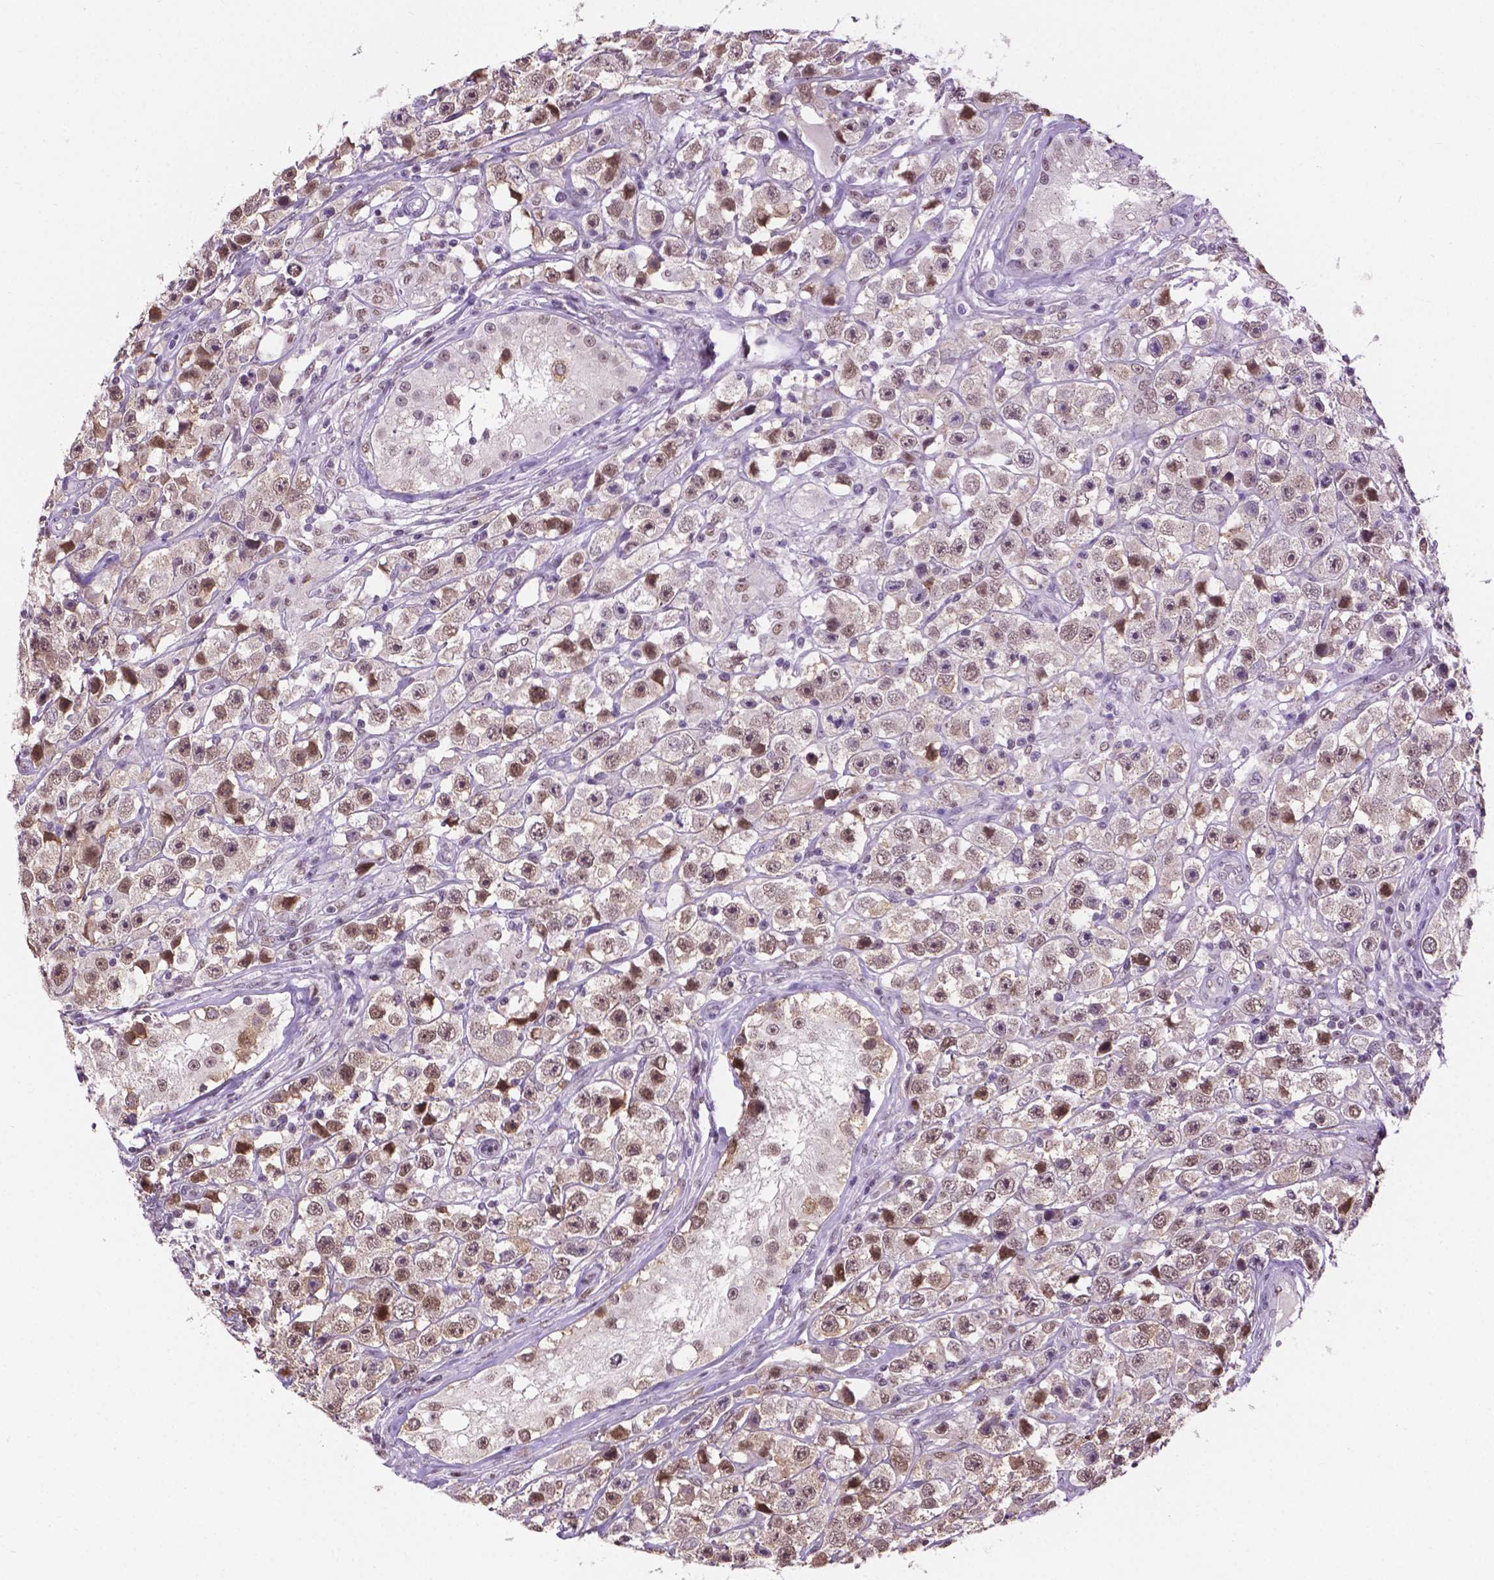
{"staining": {"intensity": "moderate", "quantity": "25%-75%", "location": "nuclear"}, "tissue": "testis cancer", "cell_type": "Tumor cells", "image_type": "cancer", "snomed": [{"axis": "morphology", "description": "Seminoma, NOS"}, {"axis": "topography", "description": "Testis"}], "caption": "Testis cancer stained for a protein (brown) shows moderate nuclear positive expression in approximately 25%-75% of tumor cells.", "gene": "ABI2", "patient": {"sex": "male", "age": 45}}